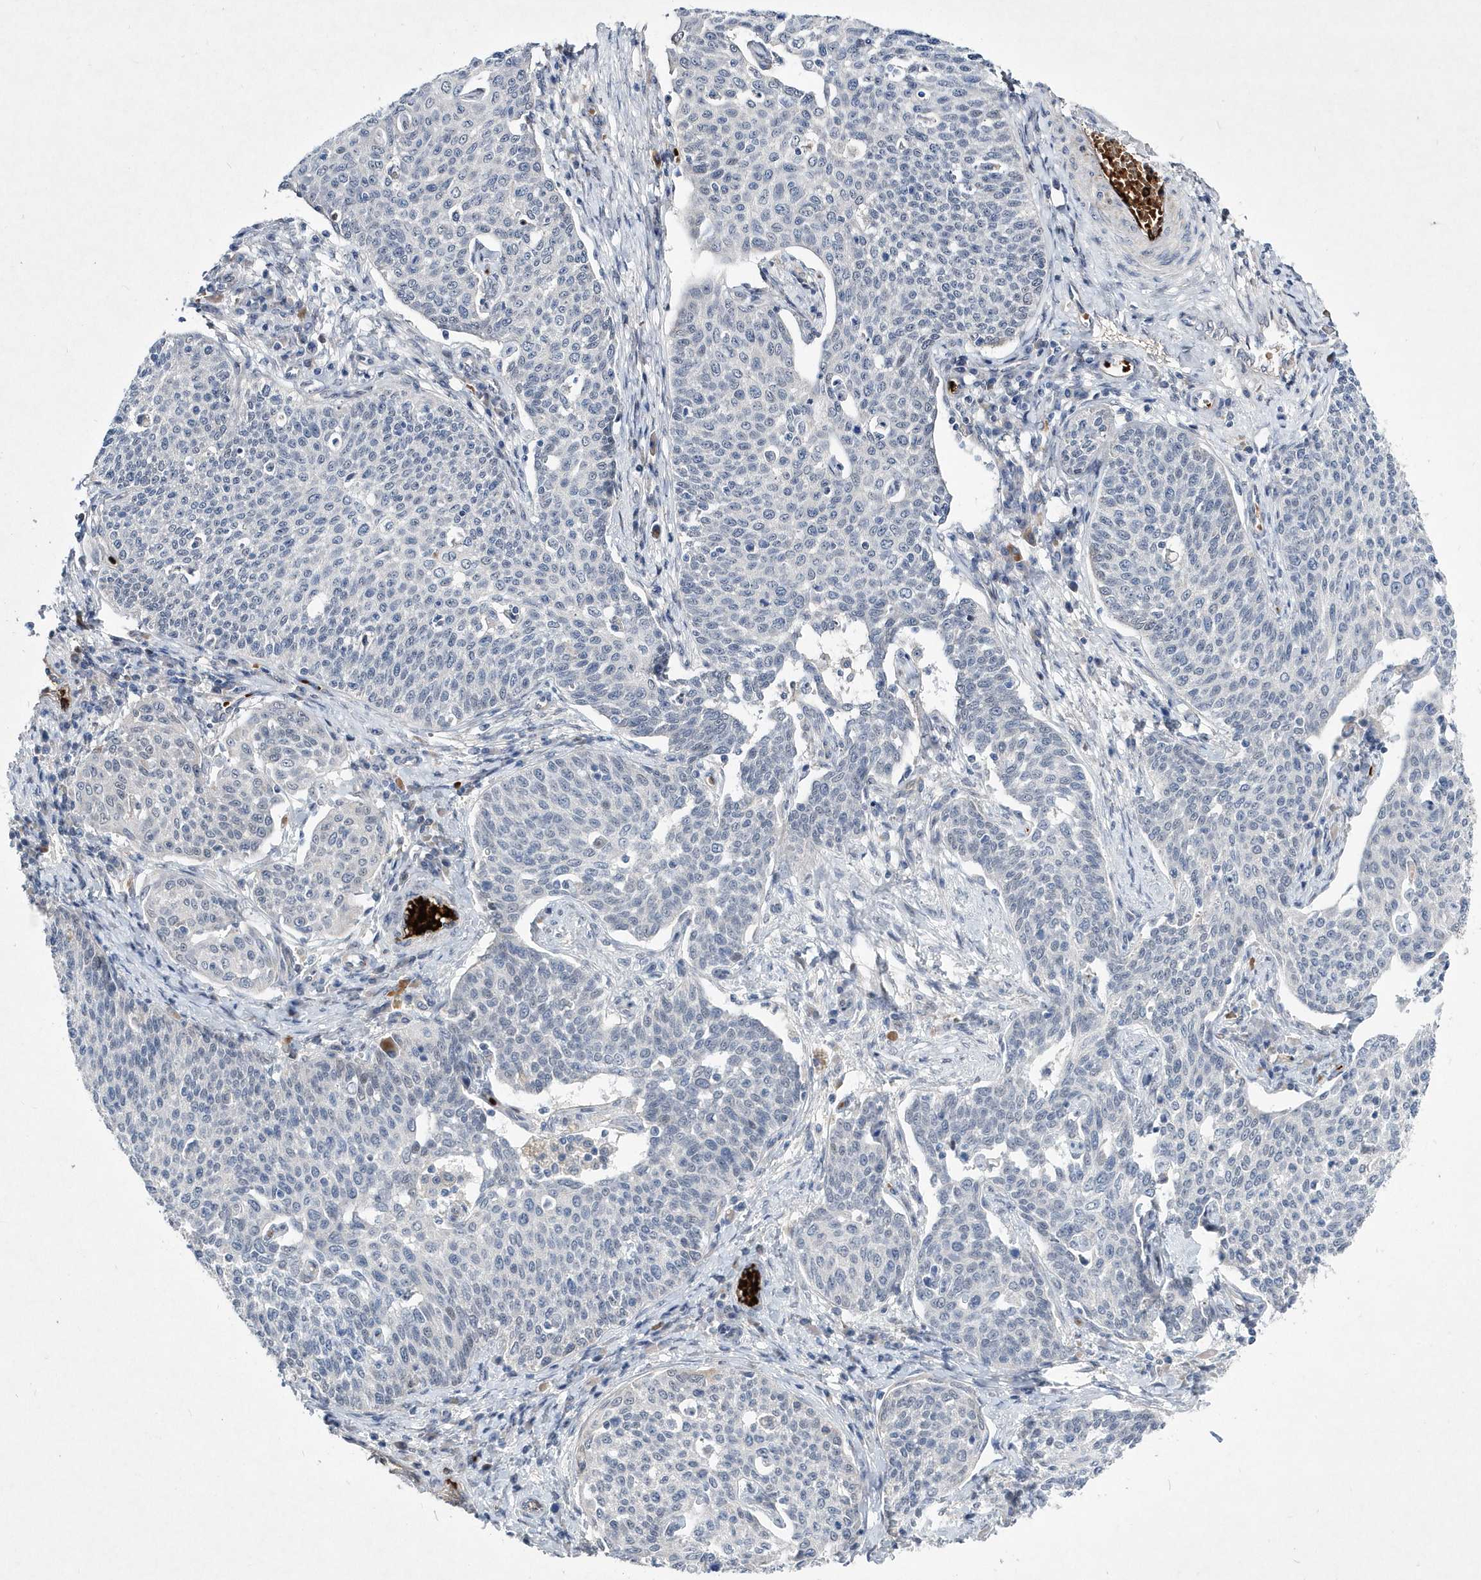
{"staining": {"intensity": "negative", "quantity": "none", "location": "none"}, "tissue": "cervical cancer", "cell_type": "Tumor cells", "image_type": "cancer", "snomed": [{"axis": "morphology", "description": "Squamous cell carcinoma, NOS"}, {"axis": "topography", "description": "Cervix"}], "caption": "Cervical cancer was stained to show a protein in brown. There is no significant positivity in tumor cells. The staining was performed using DAB to visualize the protein expression in brown, while the nuclei were stained in blue with hematoxylin (Magnification: 20x).", "gene": "ZNF875", "patient": {"sex": "female", "age": 34}}